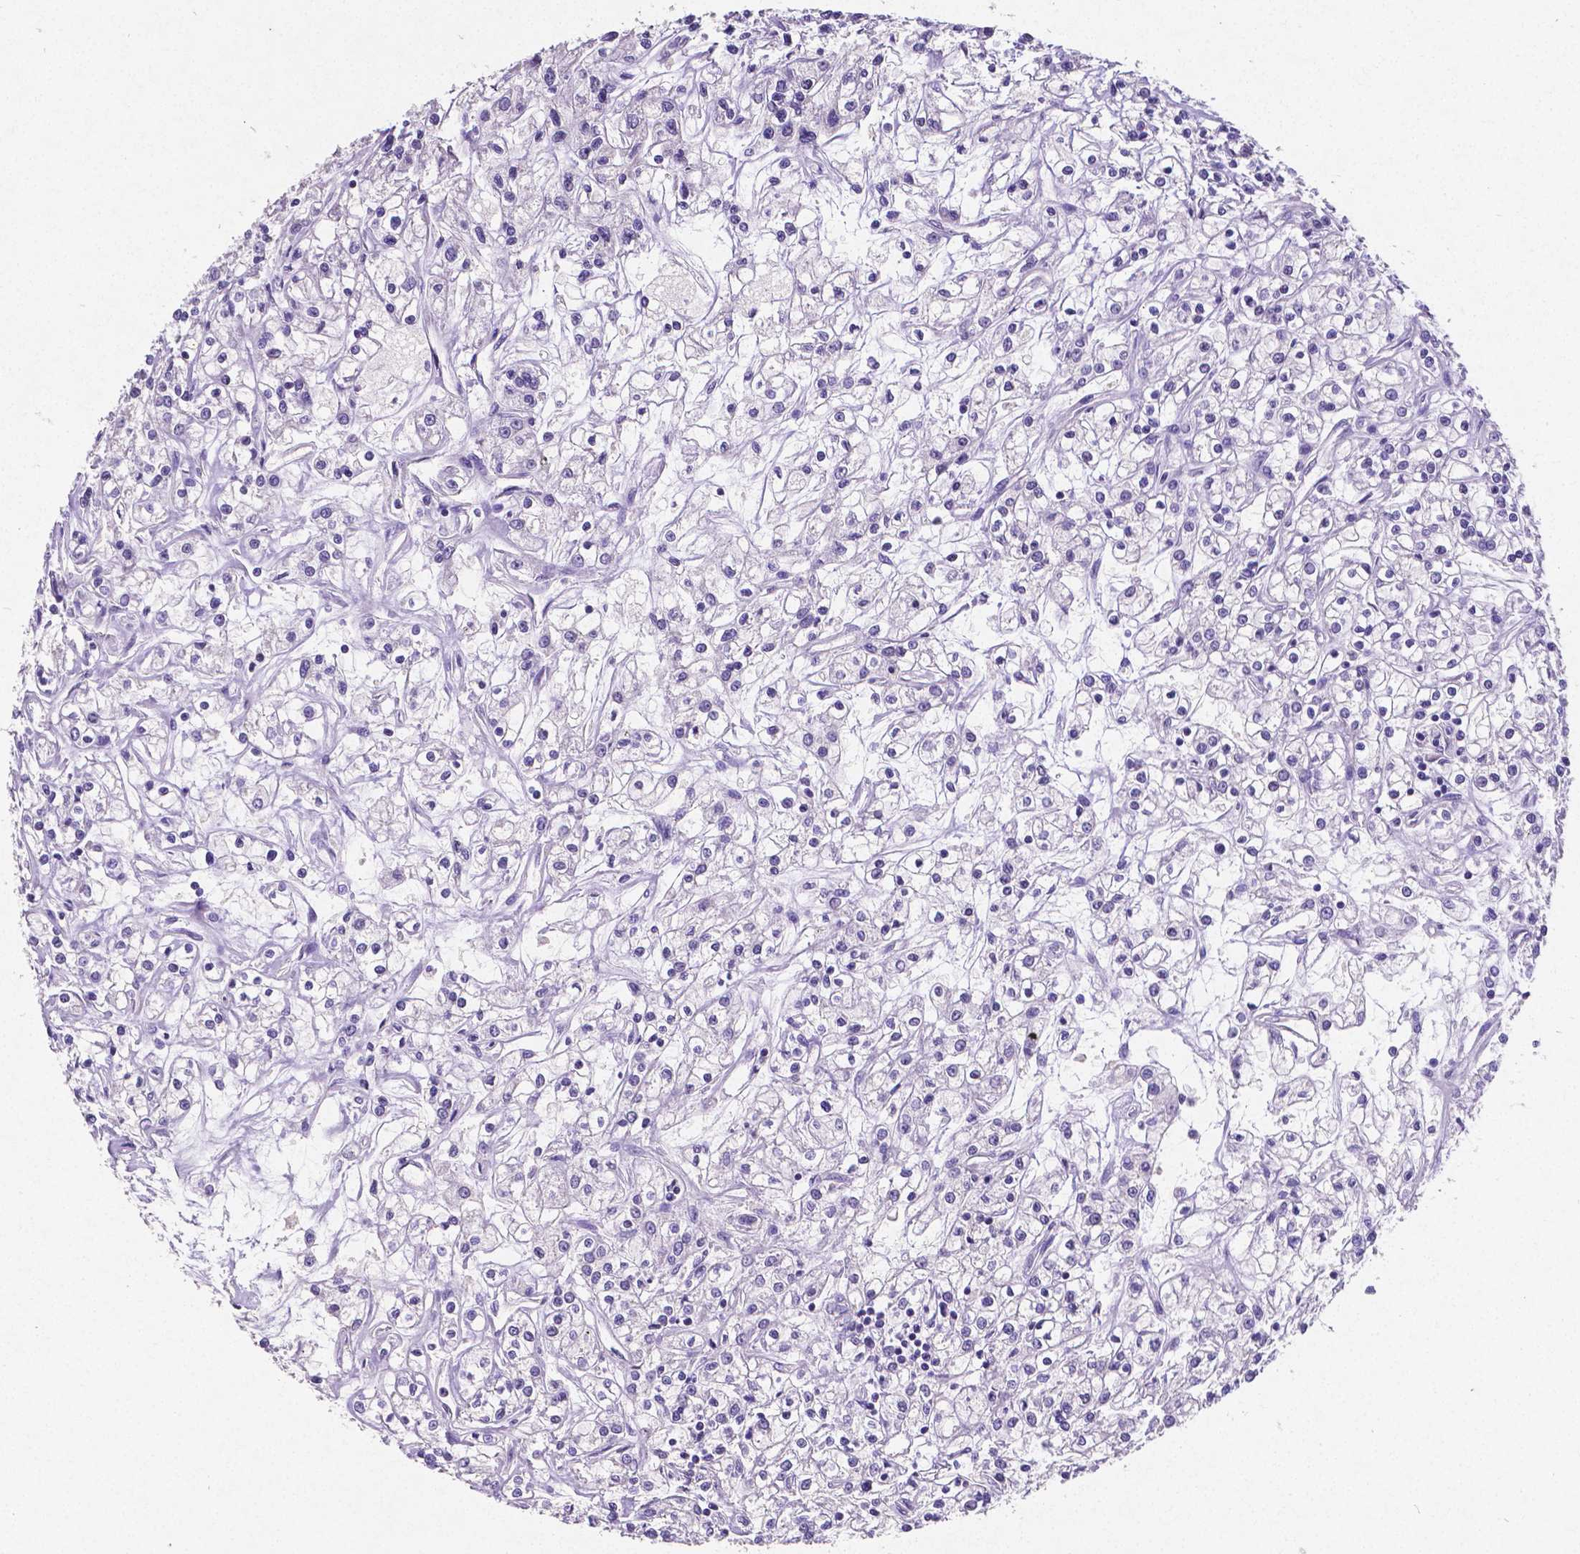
{"staining": {"intensity": "negative", "quantity": "none", "location": "none"}, "tissue": "renal cancer", "cell_type": "Tumor cells", "image_type": "cancer", "snomed": [{"axis": "morphology", "description": "Adenocarcinoma, NOS"}, {"axis": "topography", "description": "Kidney"}], "caption": "The micrograph displays no staining of tumor cells in renal cancer (adenocarcinoma).", "gene": "SATB2", "patient": {"sex": "female", "age": 59}}